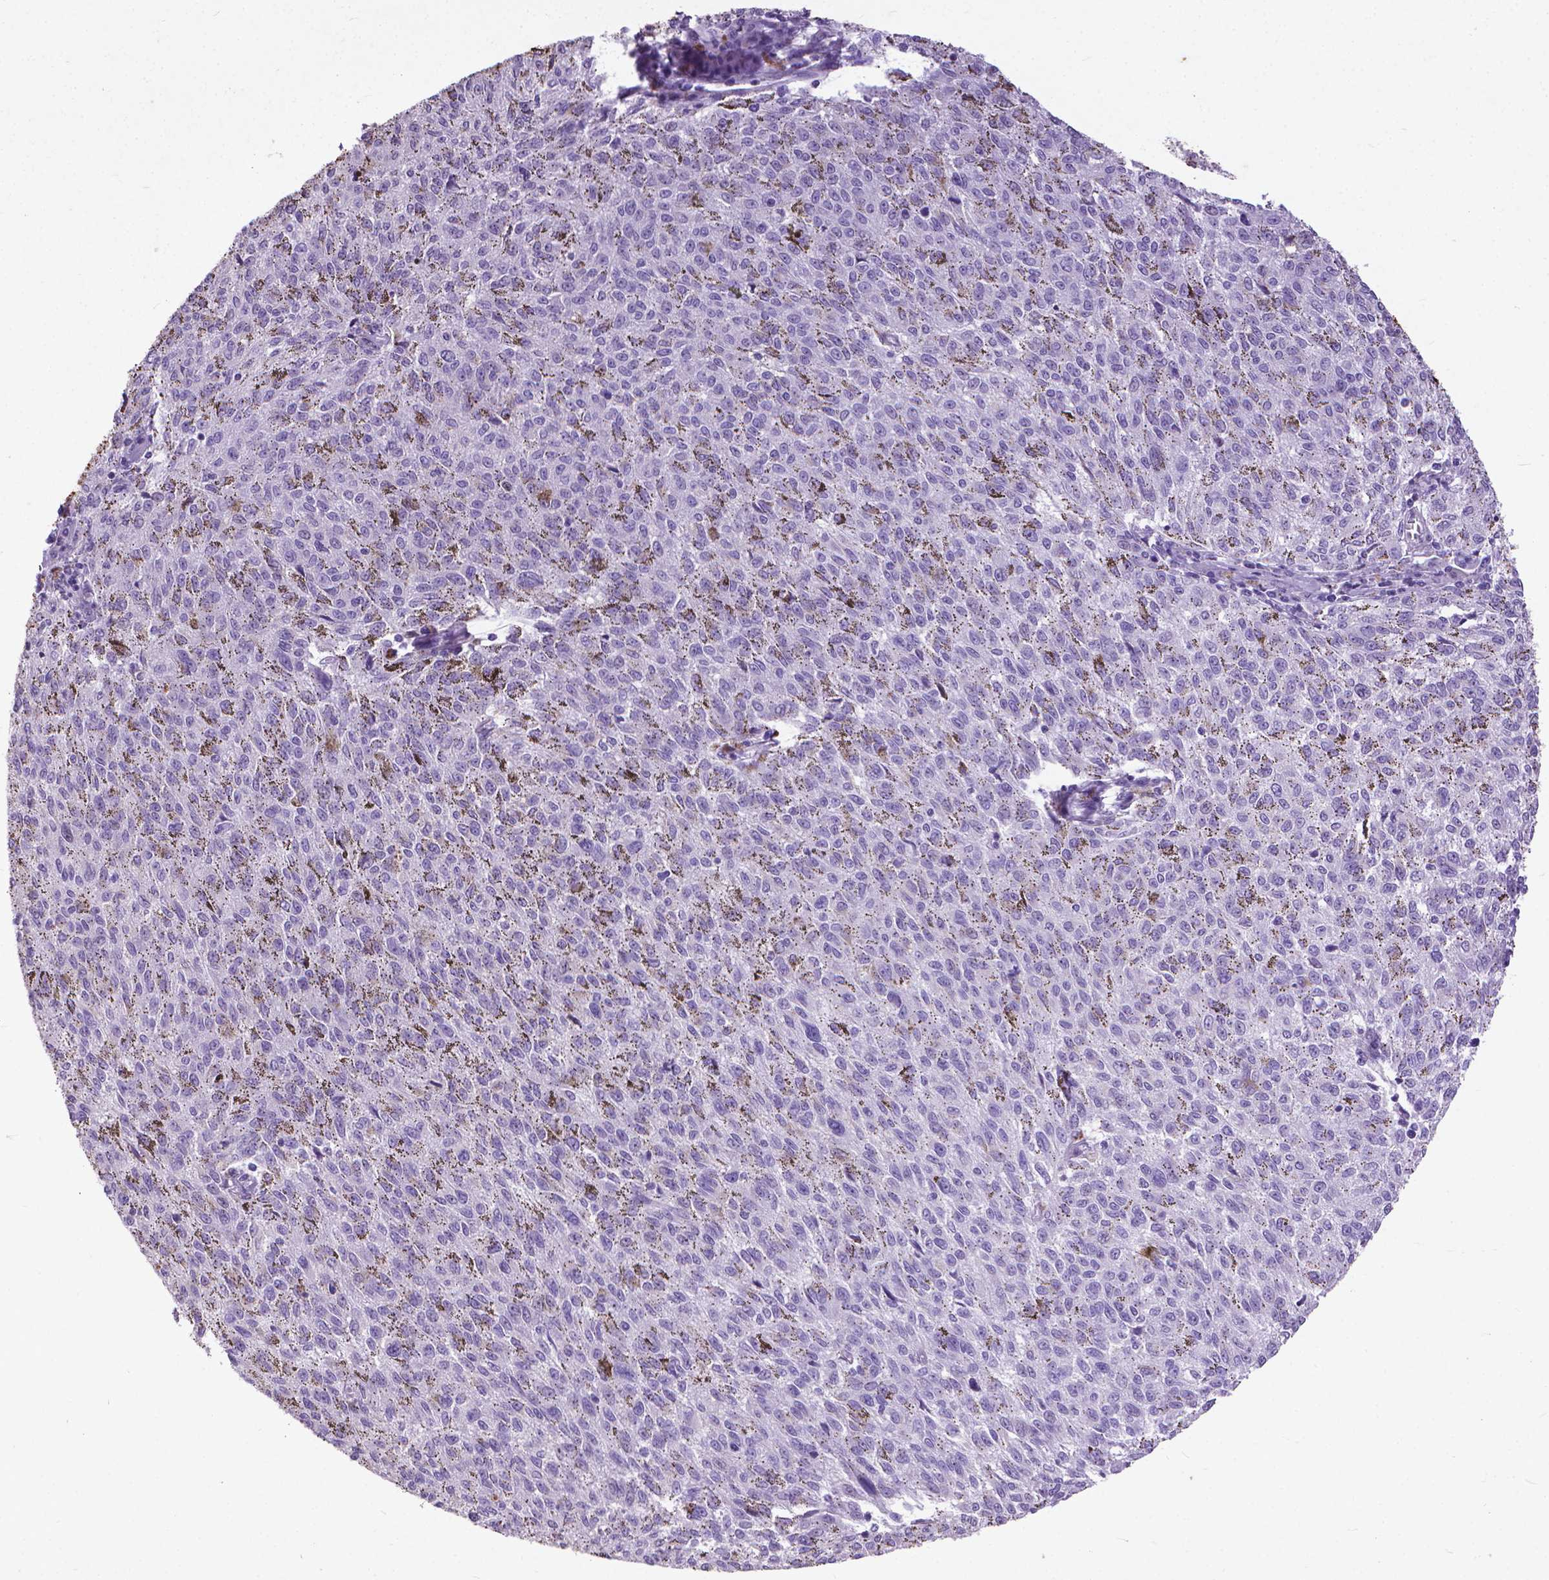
{"staining": {"intensity": "negative", "quantity": "none", "location": "none"}, "tissue": "melanoma", "cell_type": "Tumor cells", "image_type": "cancer", "snomed": [{"axis": "morphology", "description": "Malignant melanoma, NOS"}, {"axis": "topography", "description": "Skin"}], "caption": "Tumor cells show no significant positivity in melanoma.", "gene": "KRT5", "patient": {"sex": "female", "age": 72}}